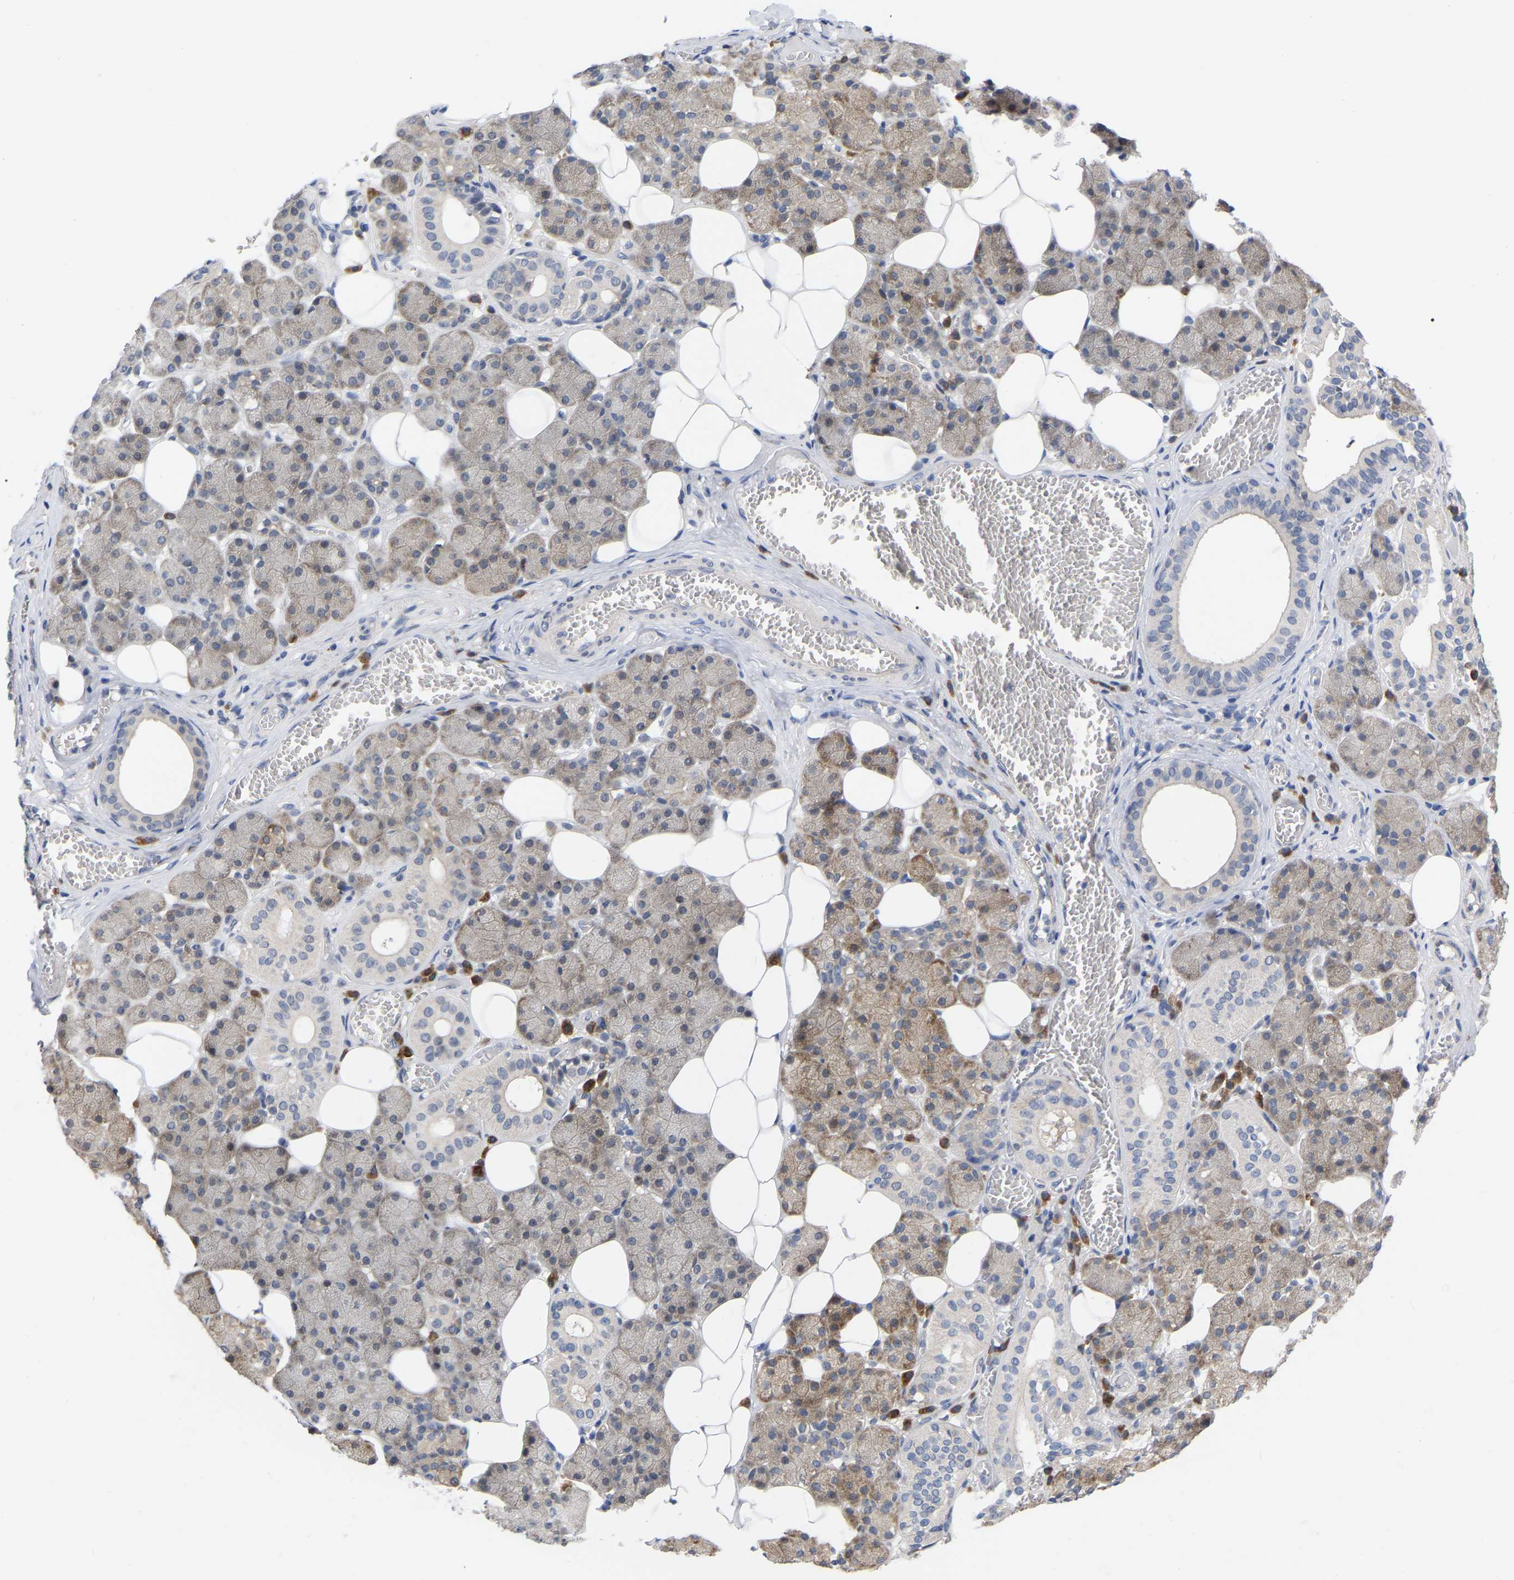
{"staining": {"intensity": "moderate", "quantity": "25%-75%", "location": "cytoplasmic/membranous"}, "tissue": "salivary gland", "cell_type": "Glandular cells", "image_type": "normal", "snomed": [{"axis": "morphology", "description": "Normal tissue, NOS"}, {"axis": "topography", "description": "Salivary gland"}], "caption": "Salivary gland stained with a brown dye demonstrates moderate cytoplasmic/membranous positive staining in about 25%-75% of glandular cells.", "gene": "UBE4B", "patient": {"sex": "female", "age": 33}}